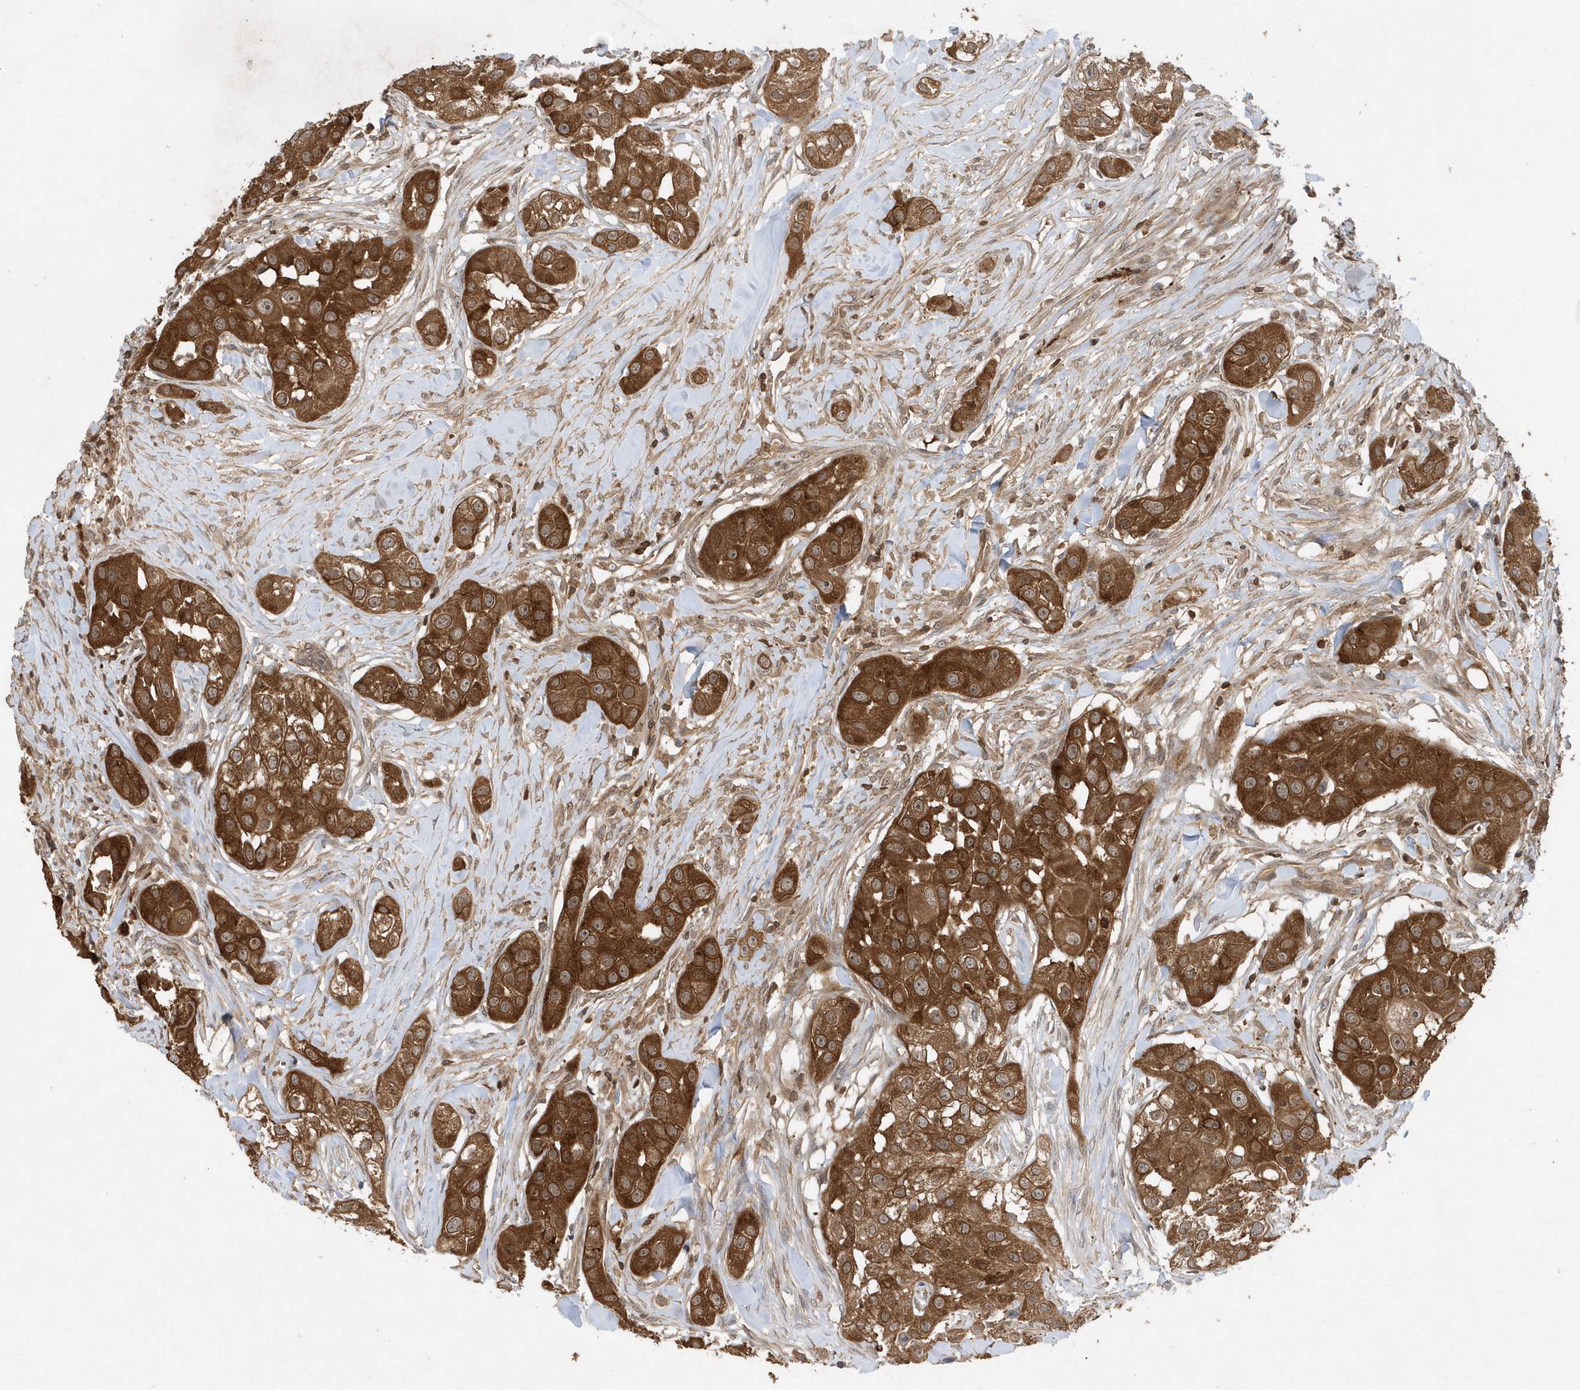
{"staining": {"intensity": "strong", "quantity": ">75%", "location": "cytoplasmic/membranous"}, "tissue": "head and neck cancer", "cell_type": "Tumor cells", "image_type": "cancer", "snomed": [{"axis": "morphology", "description": "Normal tissue, NOS"}, {"axis": "morphology", "description": "Squamous cell carcinoma, NOS"}, {"axis": "topography", "description": "Skeletal muscle"}, {"axis": "topography", "description": "Head-Neck"}], "caption": "Immunohistochemical staining of head and neck squamous cell carcinoma exhibits strong cytoplasmic/membranous protein staining in about >75% of tumor cells.", "gene": "ACYP1", "patient": {"sex": "male", "age": 51}}